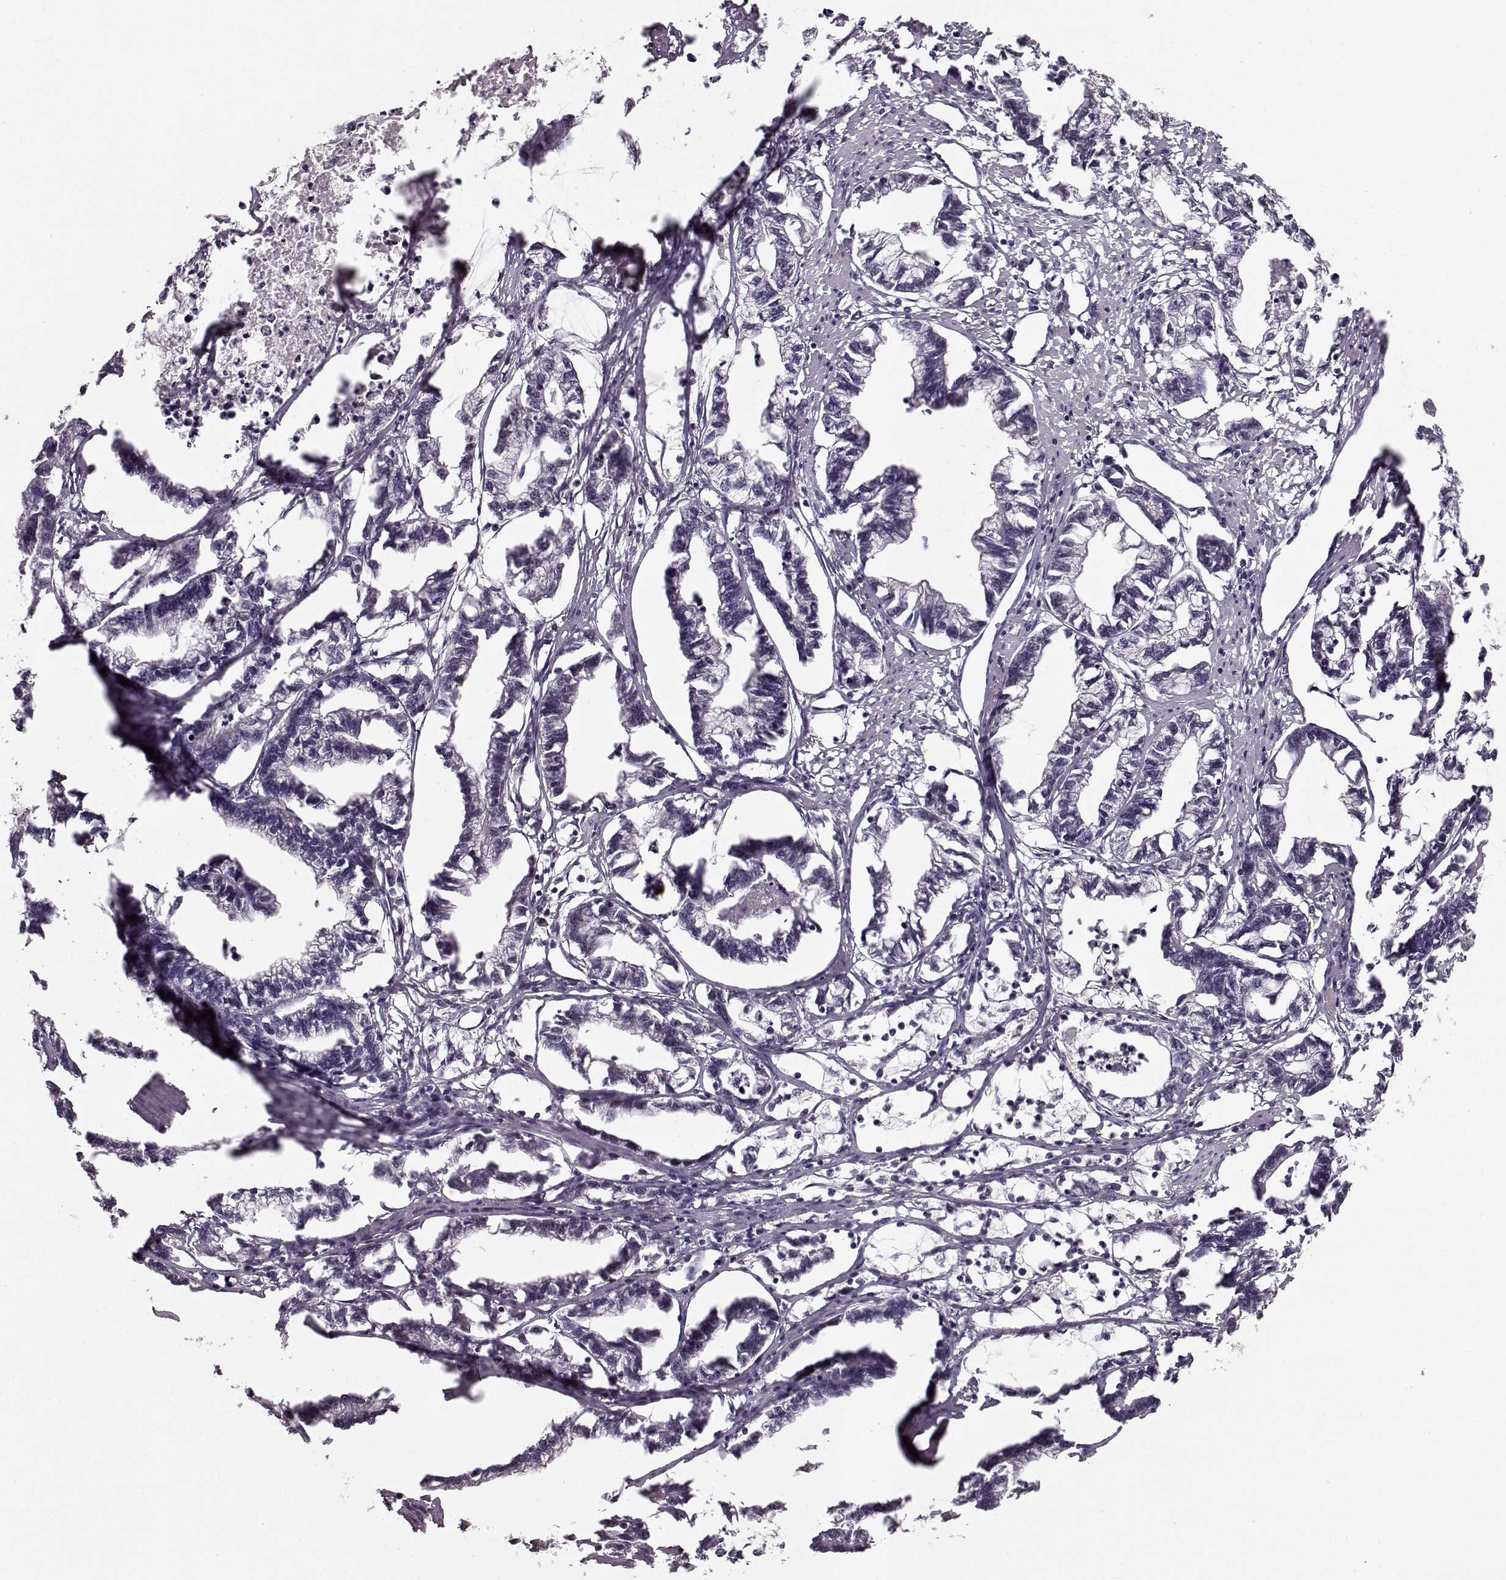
{"staining": {"intensity": "negative", "quantity": "none", "location": "none"}, "tissue": "stomach cancer", "cell_type": "Tumor cells", "image_type": "cancer", "snomed": [{"axis": "morphology", "description": "Adenocarcinoma, NOS"}, {"axis": "topography", "description": "Stomach"}], "caption": "Immunohistochemical staining of adenocarcinoma (stomach) reveals no significant positivity in tumor cells. (Brightfield microscopy of DAB (3,3'-diaminobenzidine) immunohistochemistry at high magnification).", "gene": "RP1L1", "patient": {"sex": "male", "age": 83}}